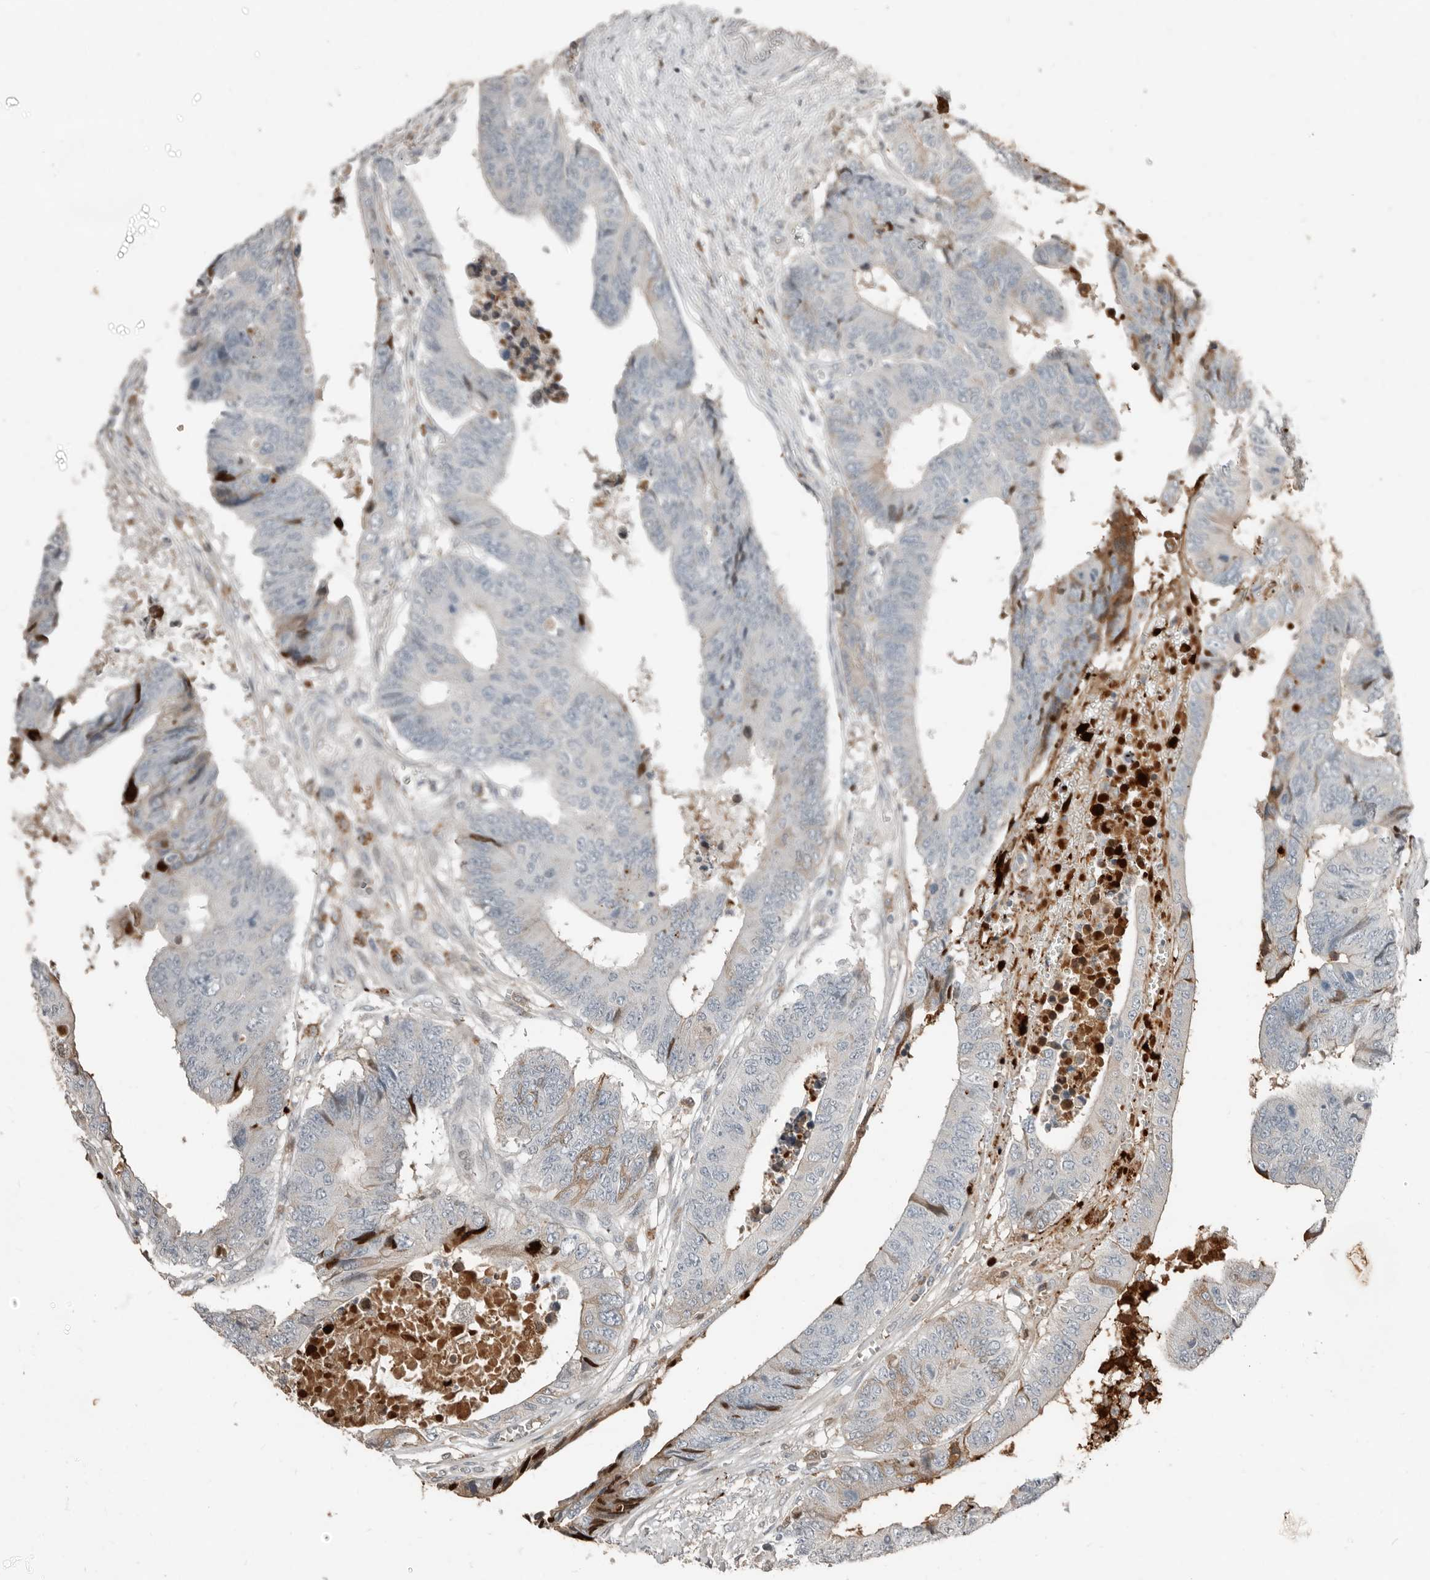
{"staining": {"intensity": "negative", "quantity": "none", "location": "none"}, "tissue": "colorectal cancer", "cell_type": "Tumor cells", "image_type": "cancer", "snomed": [{"axis": "morphology", "description": "Adenocarcinoma, NOS"}, {"axis": "topography", "description": "Rectum"}], "caption": "DAB immunohistochemical staining of human colorectal adenocarcinoma displays no significant positivity in tumor cells.", "gene": "KLHL38", "patient": {"sex": "male", "age": 84}}